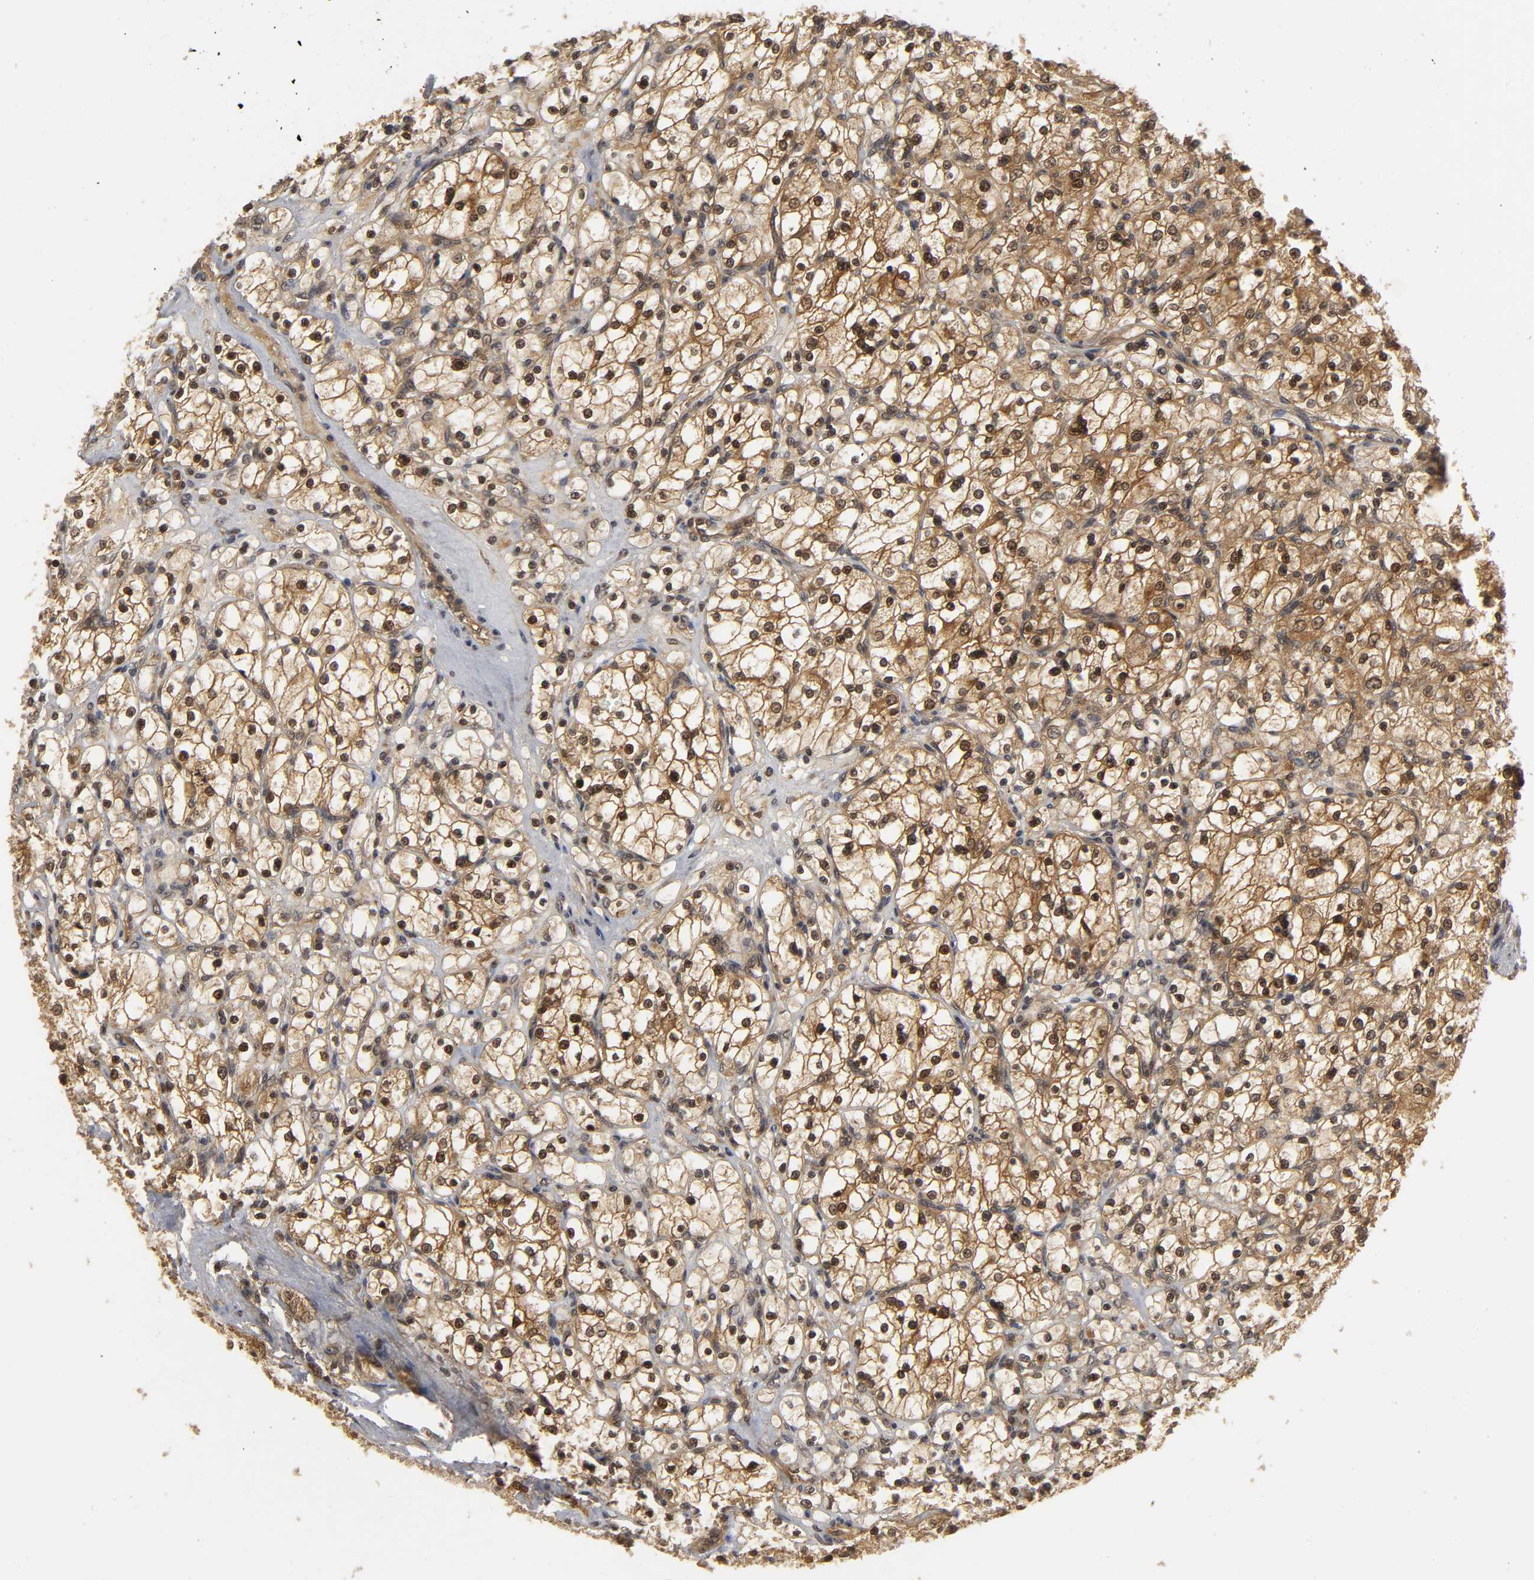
{"staining": {"intensity": "strong", "quantity": ">75%", "location": "cytoplasmic/membranous,nuclear"}, "tissue": "renal cancer", "cell_type": "Tumor cells", "image_type": "cancer", "snomed": [{"axis": "morphology", "description": "Adenocarcinoma, NOS"}, {"axis": "topography", "description": "Kidney"}], "caption": "A brown stain highlights strong cytoplasmic/membranous and nuclear expression of a protein in renal cancer (adenocarcinoma) tumor cells. (brown staining indicates protein expression, while blue staining denotes nuclei).", "gene": "PARK7", "patient": {"sex": "female", "age": 83}}